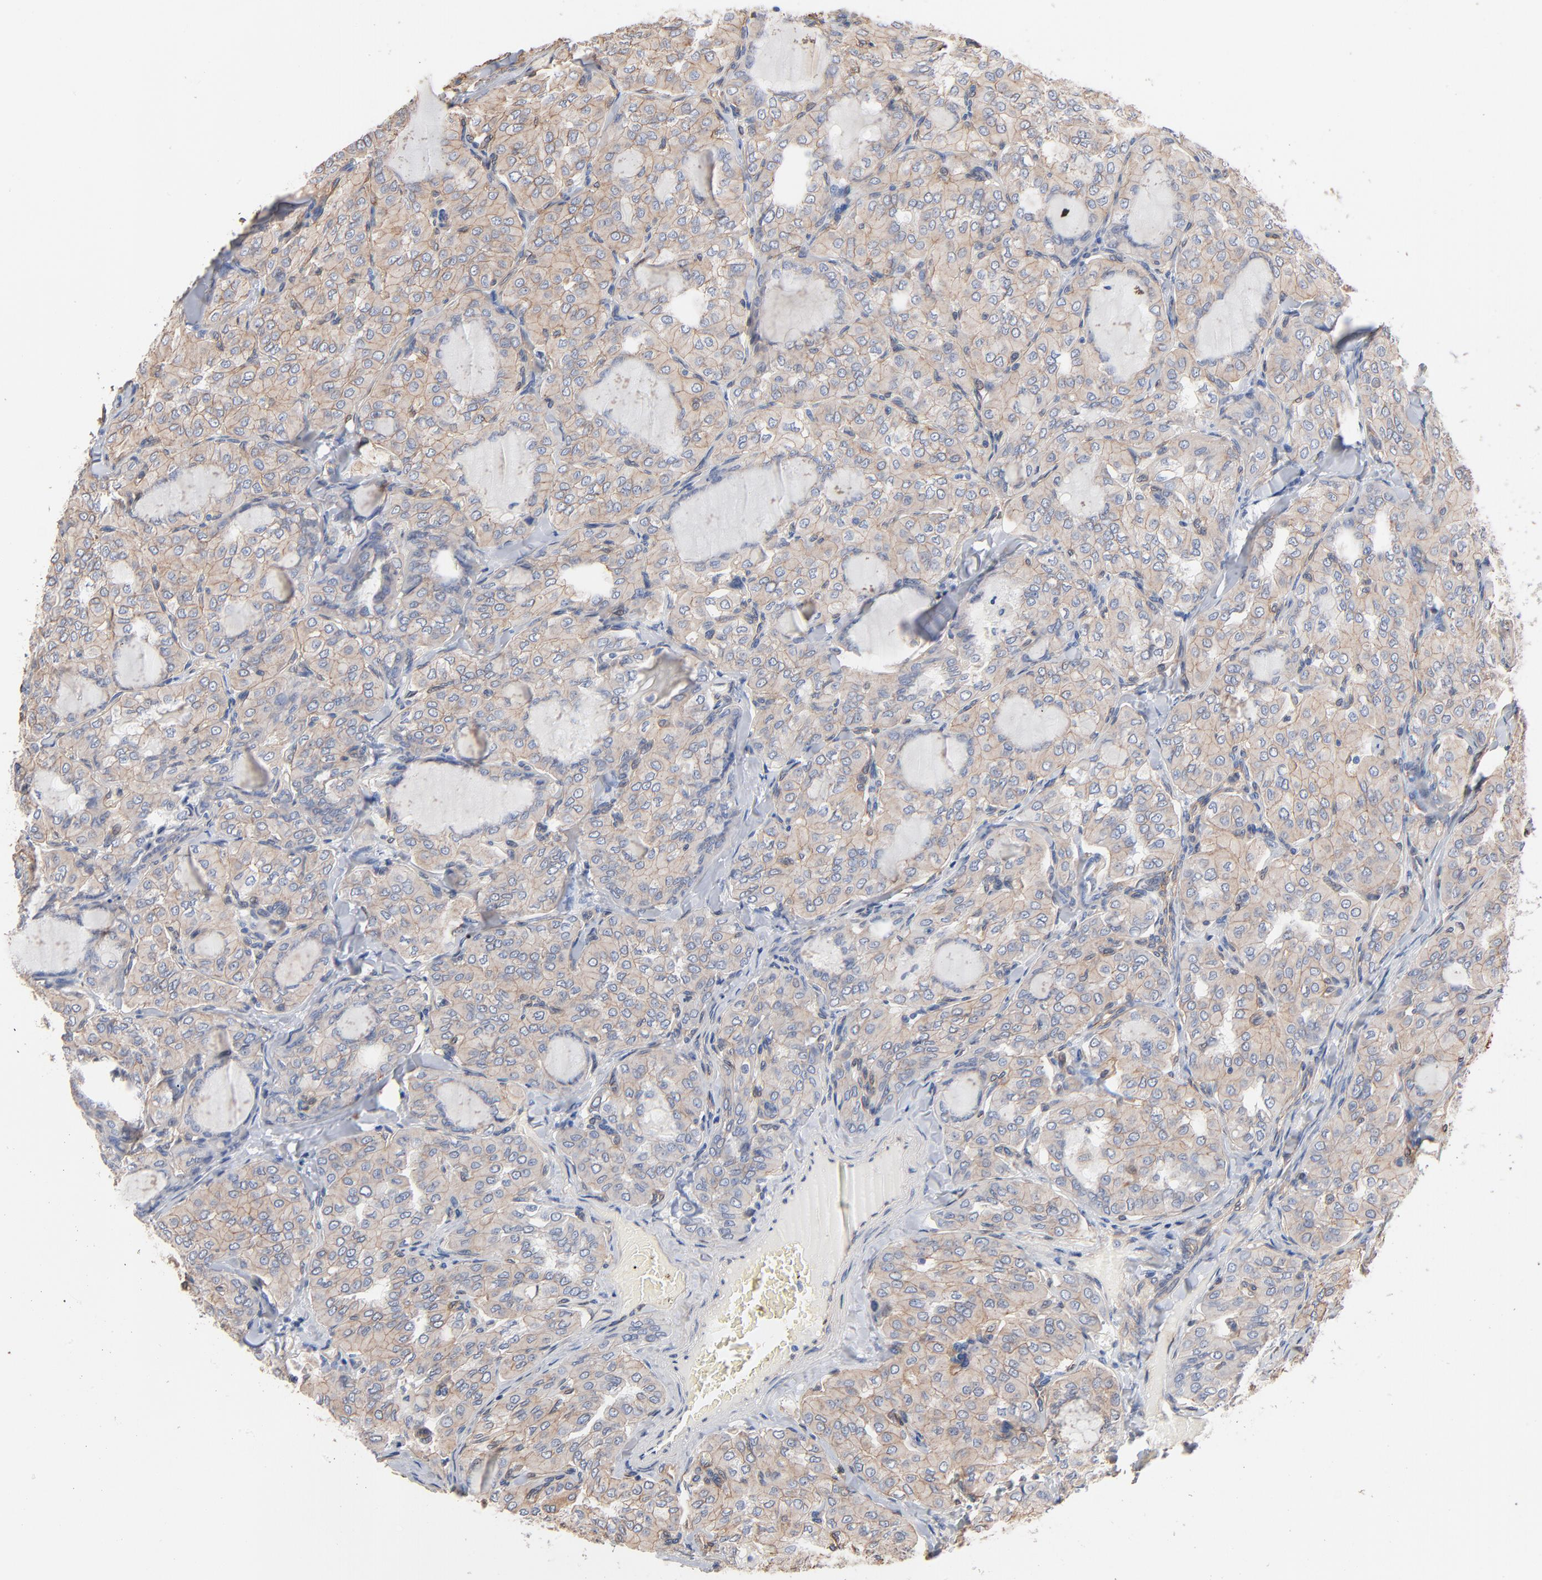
{"staining": {"intensity": "weak", "quantity": "25%-75%", "location": "cytoplasmic/membranous"}, "tissue": "thyroid cancer", "cell_type": "Tumor cells", "image_type": "cancer", "snomed": [{"axis": "morphology", "description": "Papillary adenocarcinoma, NOS"}, {"axis": "topography", "description": "Thyroid gland"}], "caption": "Protein expression analysis of human papillary adenocarcinoma (thyroid) reveals weak cytoplasmic/membranous staining in approximately 25%-75% of tumor cells.", "gene": "ABCD4", "patient": {"sex": "male", "age": 20}}